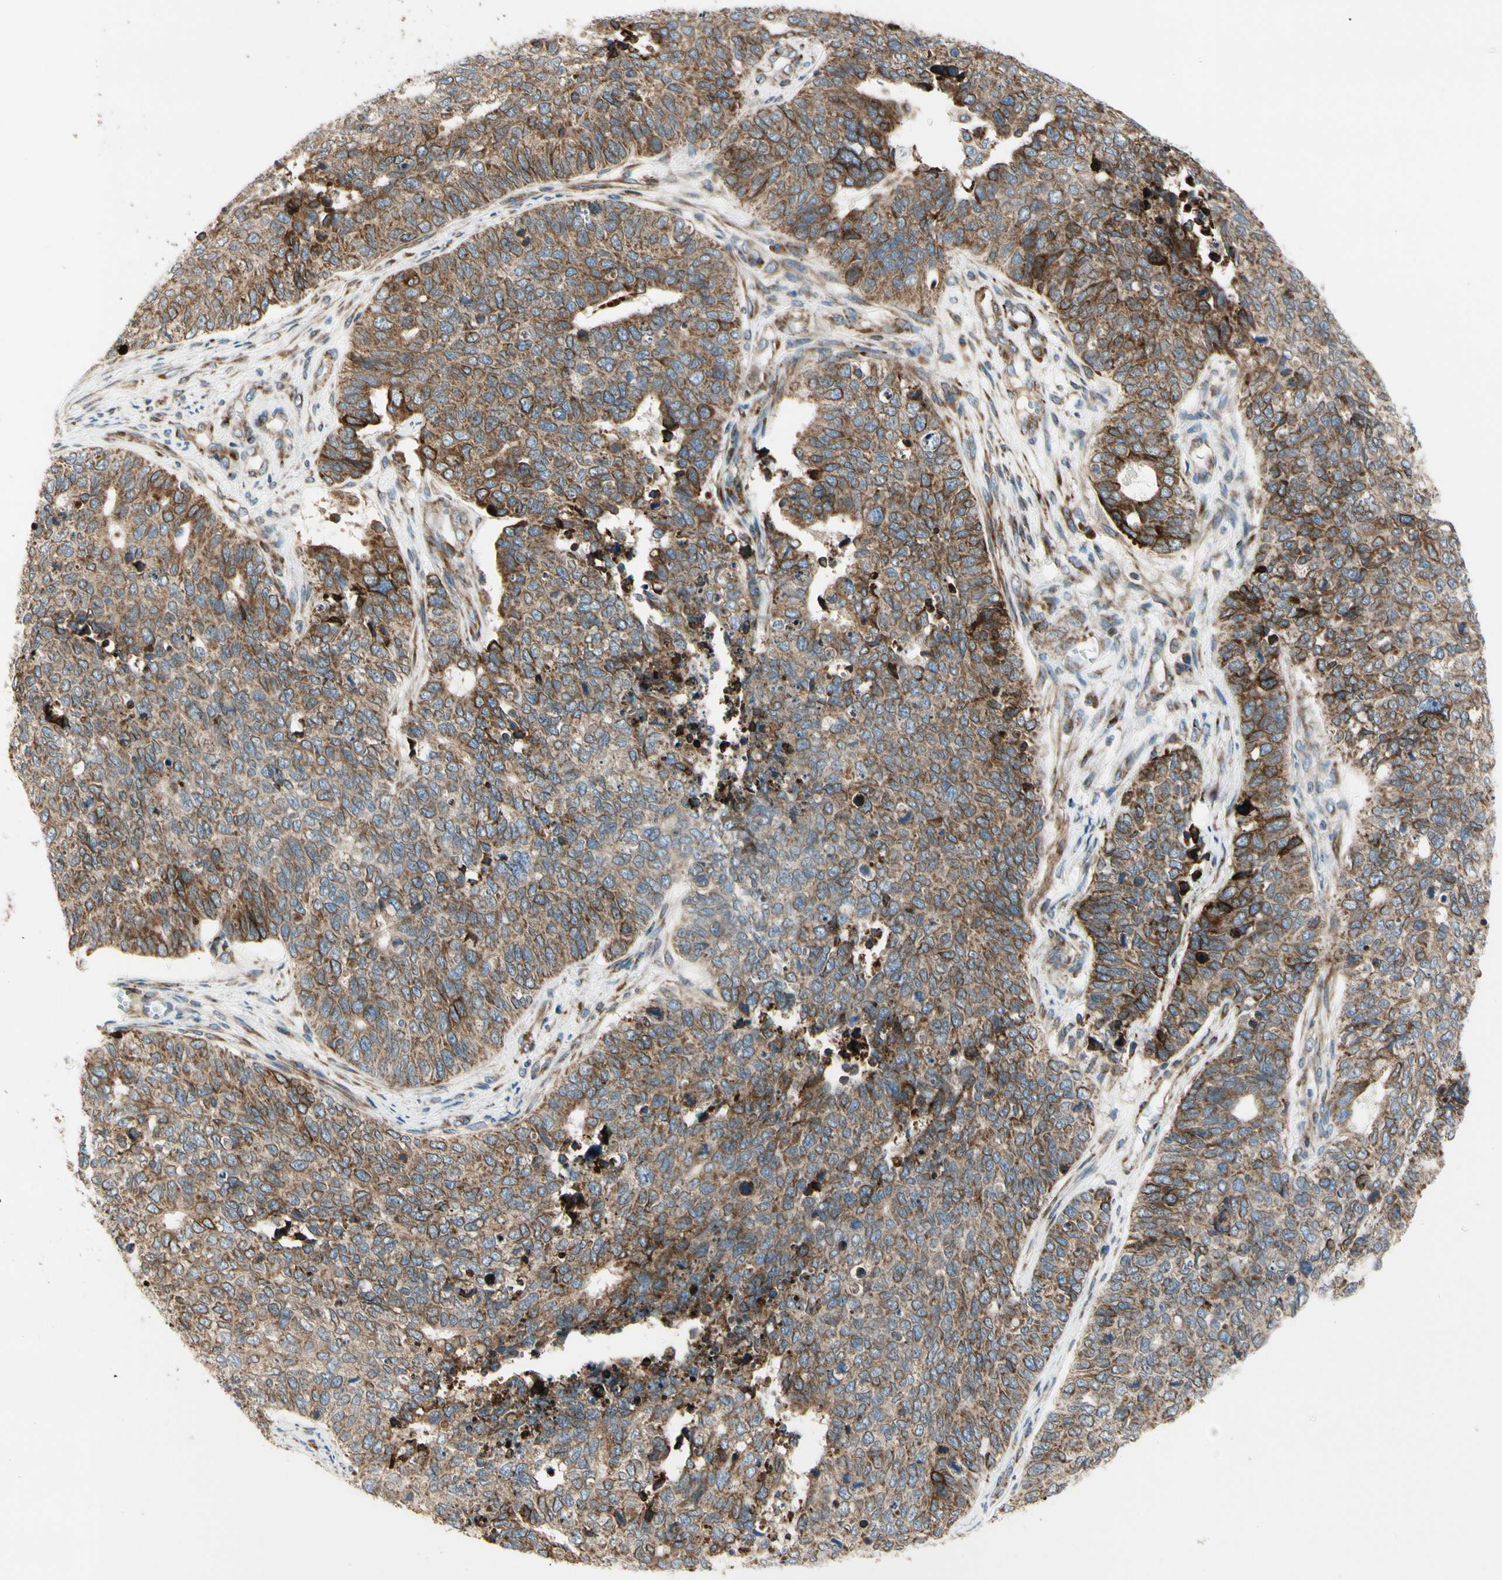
{"staining": {"intensity": "moderate", "quantity": ">75%", "location": "cytoplasmic/membranous"}, "tissue": "cervical cancer", "cell_type": "Tumor cells", "image_type": "cancer", "snomed": [{"axis": "morphology", "description": "Squamous cell carcinoma, NOS"}, {"axis": "topography", "description": "Cervix"}], "caption": "Immunohistochemical staining of human squamous cell carcinoma (cervical) exhibits medium levels of moderate cytoplasmic/membranous protein positivity in about >75% of tumor cells.", "gene": "MRPL9", "patient": {"sex": "female", "age": 63}}